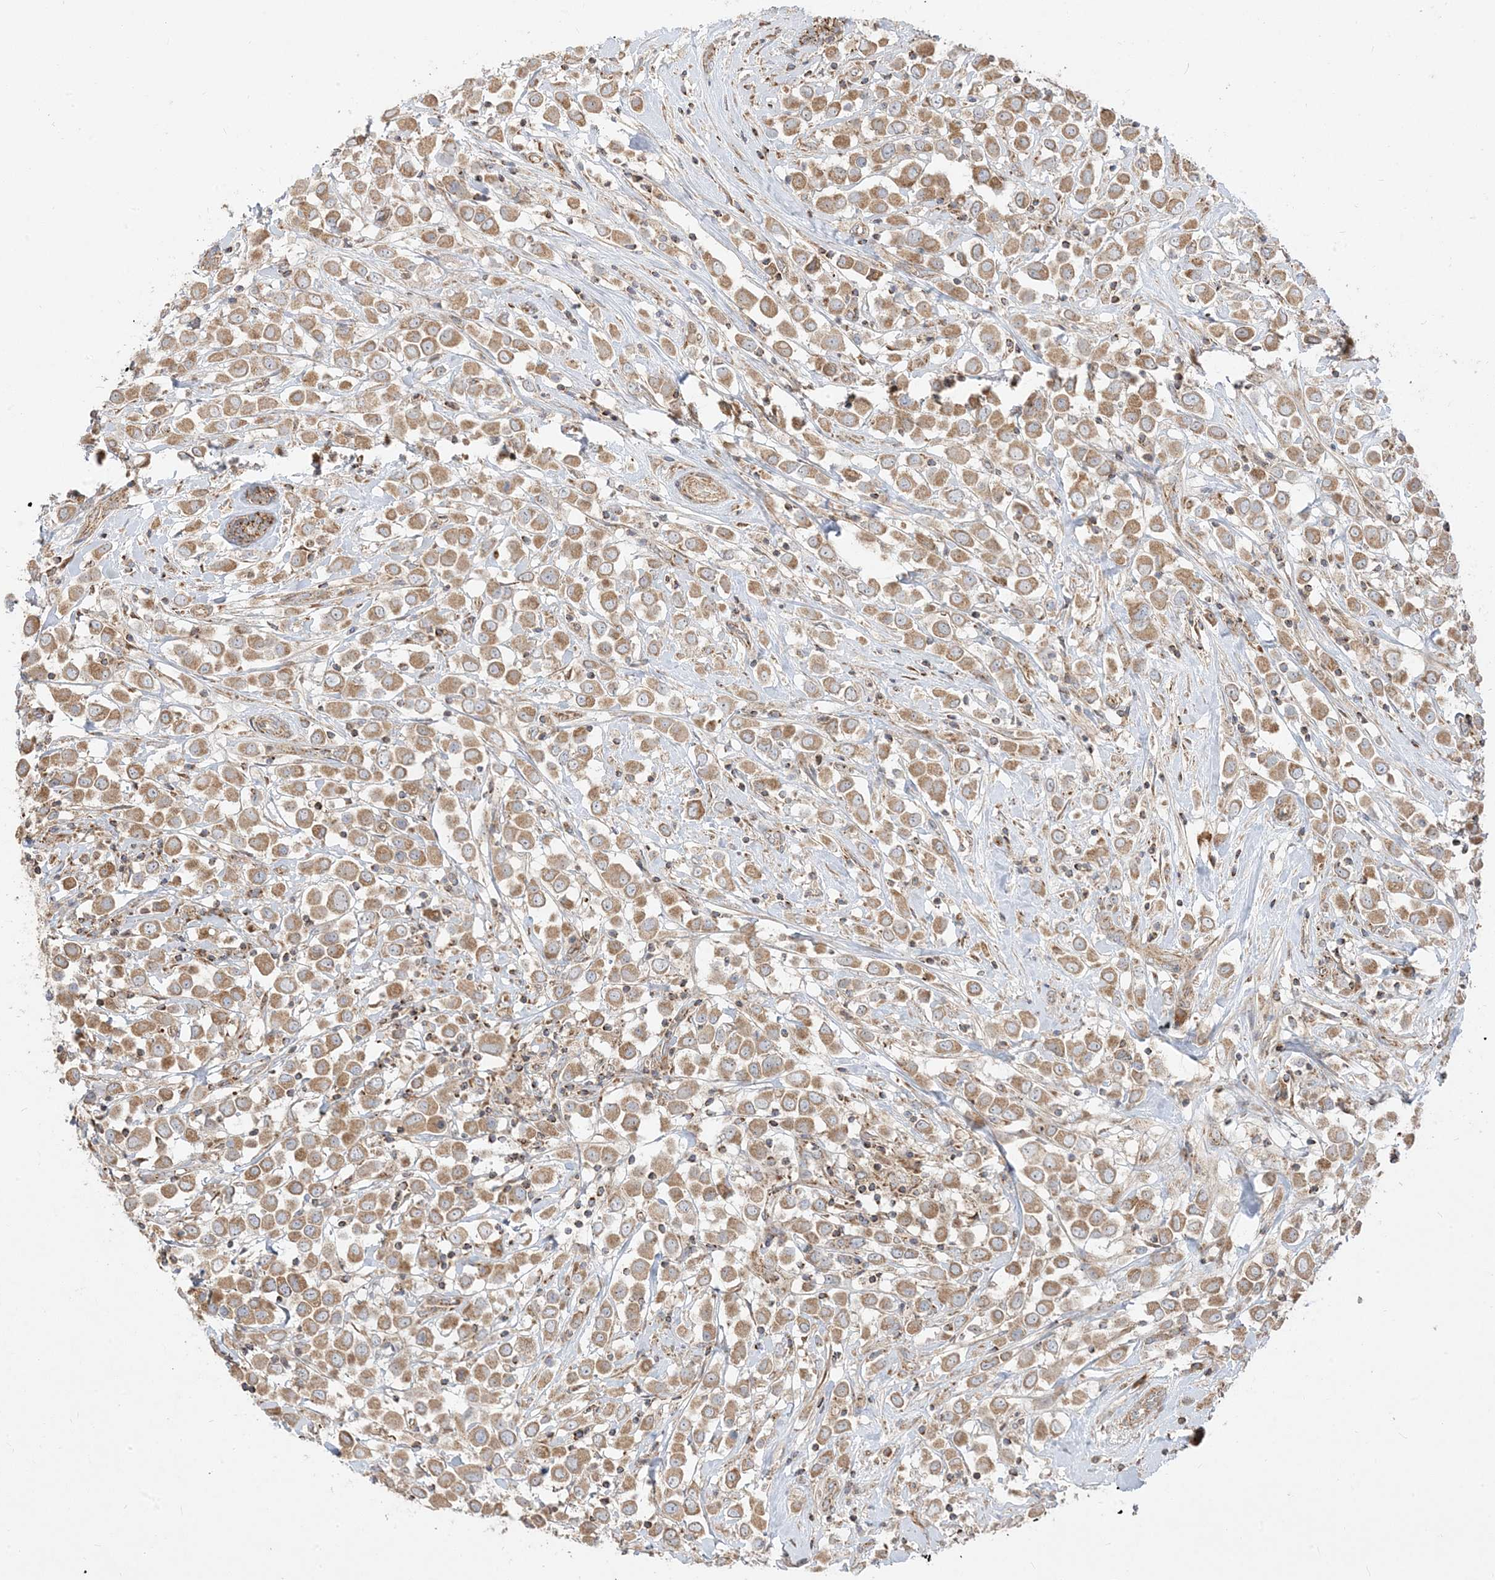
{"staining": {"intensity": "moderate", "quantity": ">75%", "location": "cytoplasmic/membranous"}, "tissue": "breast cancer", "cell_type": "Tumor cells", "image_type": "cancer", "snomed": [{"axis": "morphology", "description": "Duct carcinoma"}, {"axis": "topography", "description": "Breast"}], "caption": "Human breast intraductal carcinoma stained with a protein marker demonstrates moderate staining in tumor cells.", "gene": "AARS2", "patient": {"sex": "female", "age": 61}}